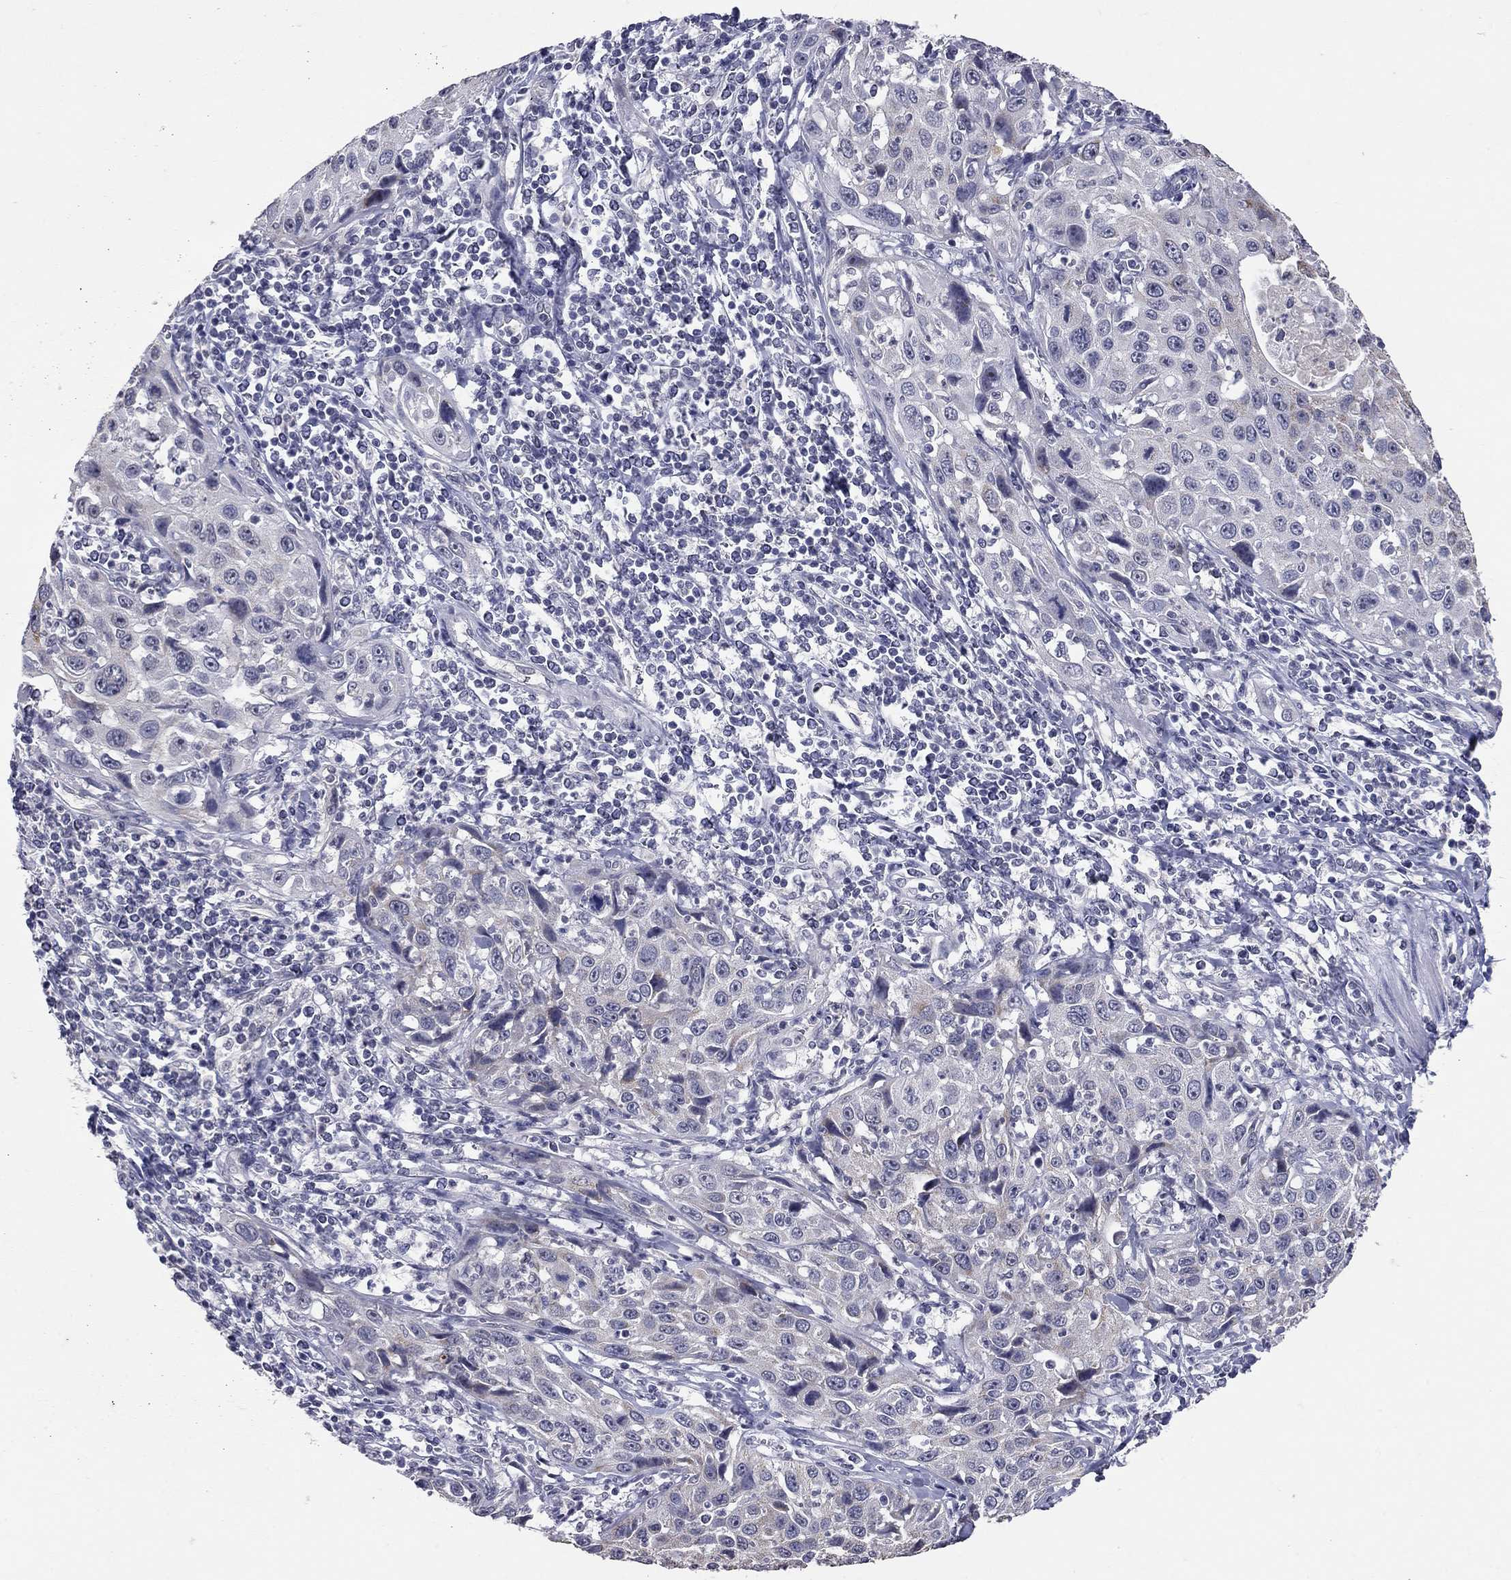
{"staining": {"intensity": "weak", "quantity": "25%-75%", "location": "cytoplasmic/membranous"}, "tissue": "cervical cancer", "cell_type": "Tumor cells", "image_type": "cancer", "snomed": [{"axis": "morphology", "description": "Squamous cell carcinoma, NOS"}, {"axis": "topography", "description": "Cervix"}], "caption": "A low amount of weak cytoplasmic/membranous positivity is identified in about 25%-75% of tumor cells in squamous cell carcinoma (cervical) tissue.", "gene": "SHOC2", "patient": {"sex": "female", "age": 26}}